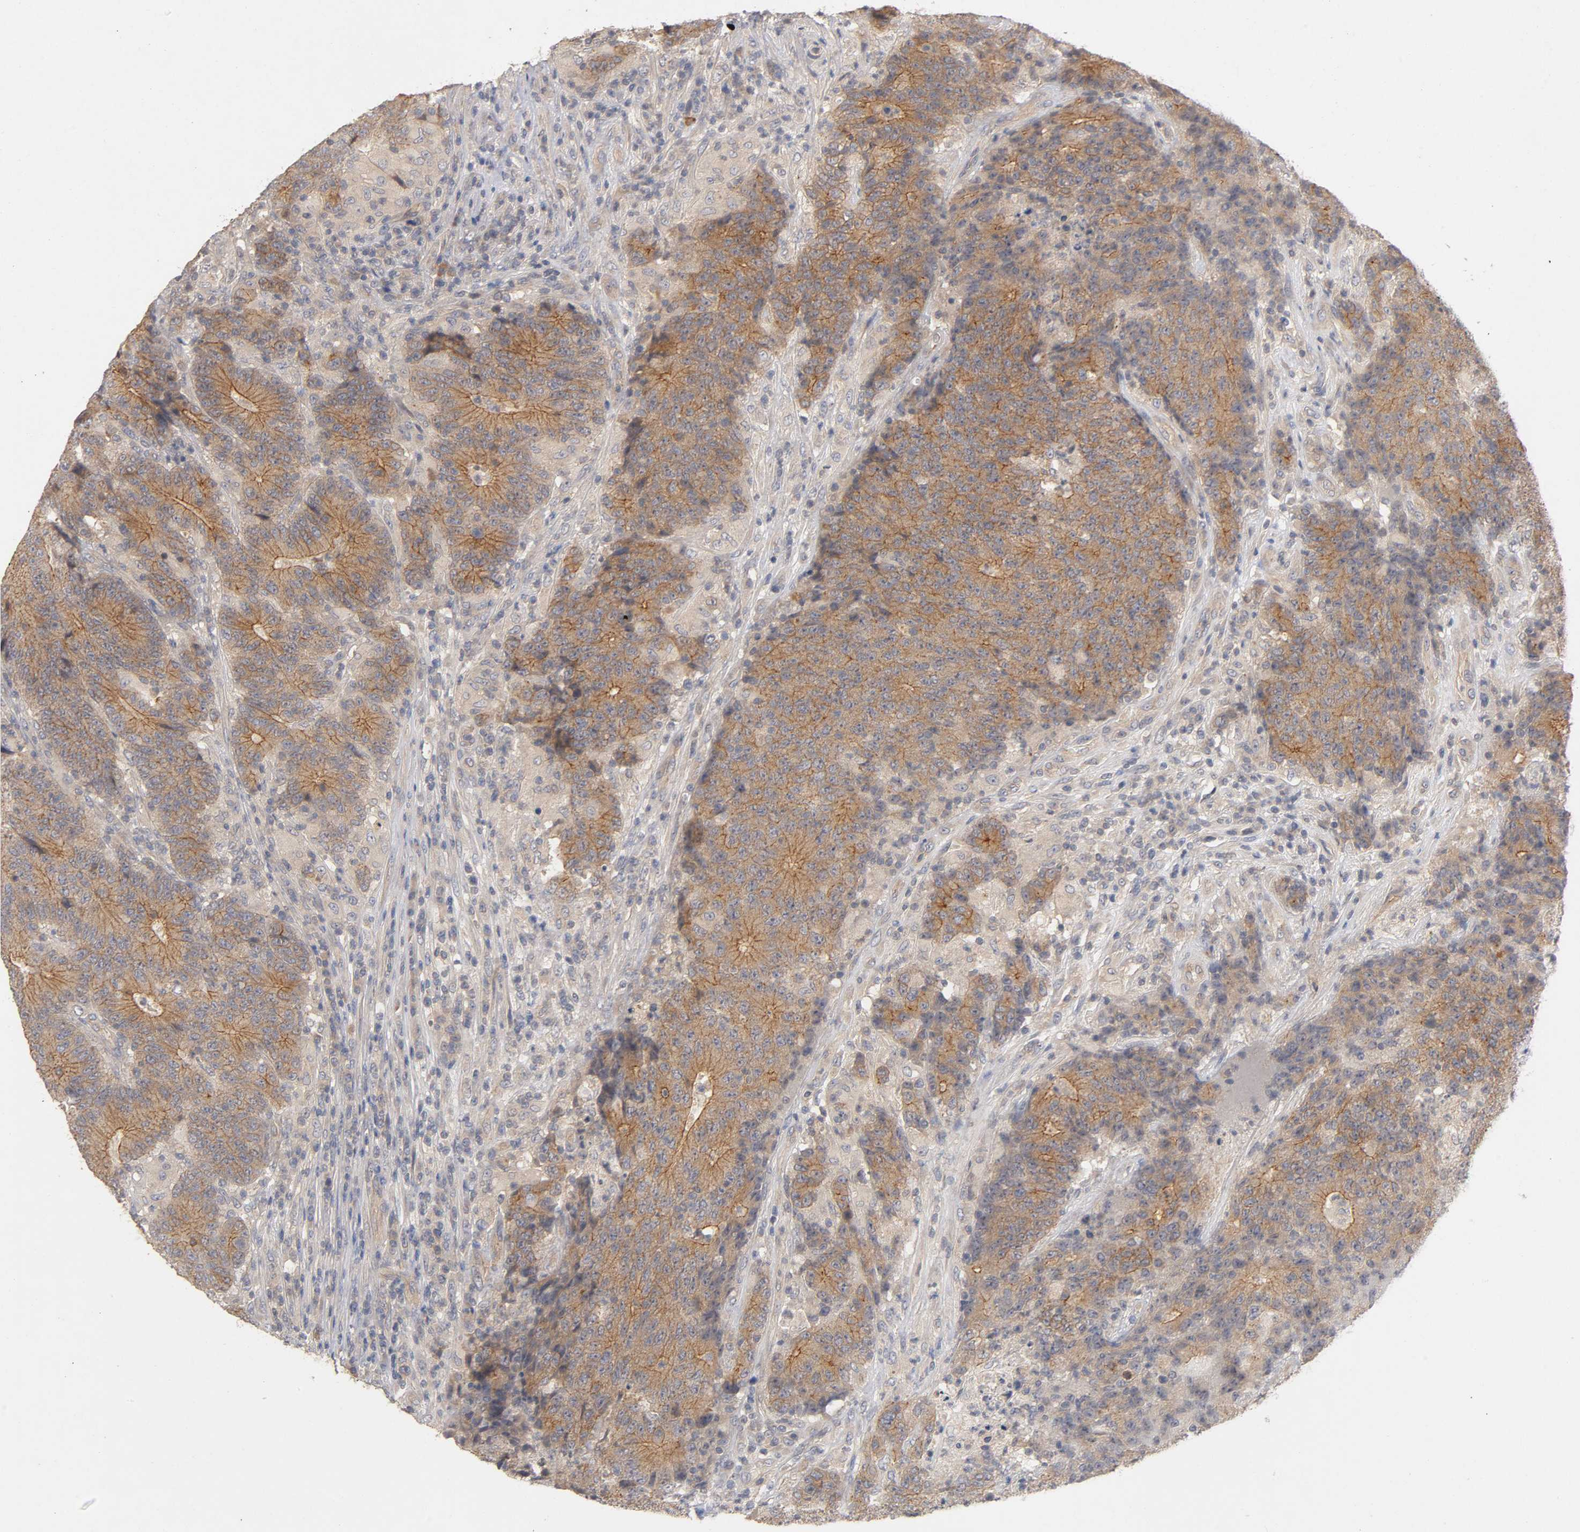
{"staining": {"intensity": "moderate", "quantity": ">75%", "location": "cytoplasmic/membranous"}, "tissue": "colorectal cancer", "cell_type": "Tumor cells", "image_type": "cancer", "snomed": [{"axis": "morphology", "description": "Normal tissue, NOS"}, {"axis": "morphology", "description": "Adenocarcinoma, NOS"}, {"axis": "topography", "description": "Colon"}], "caption": "Protein expression by immunohistochemistry (IHC) exhibits moderate cytoplasmic/membranous expression in about >75% of tumor cells in adenocarcinoma (colorectal).", "gene": "PDZD11", "patient": {"sex": "female", "age": 75}}